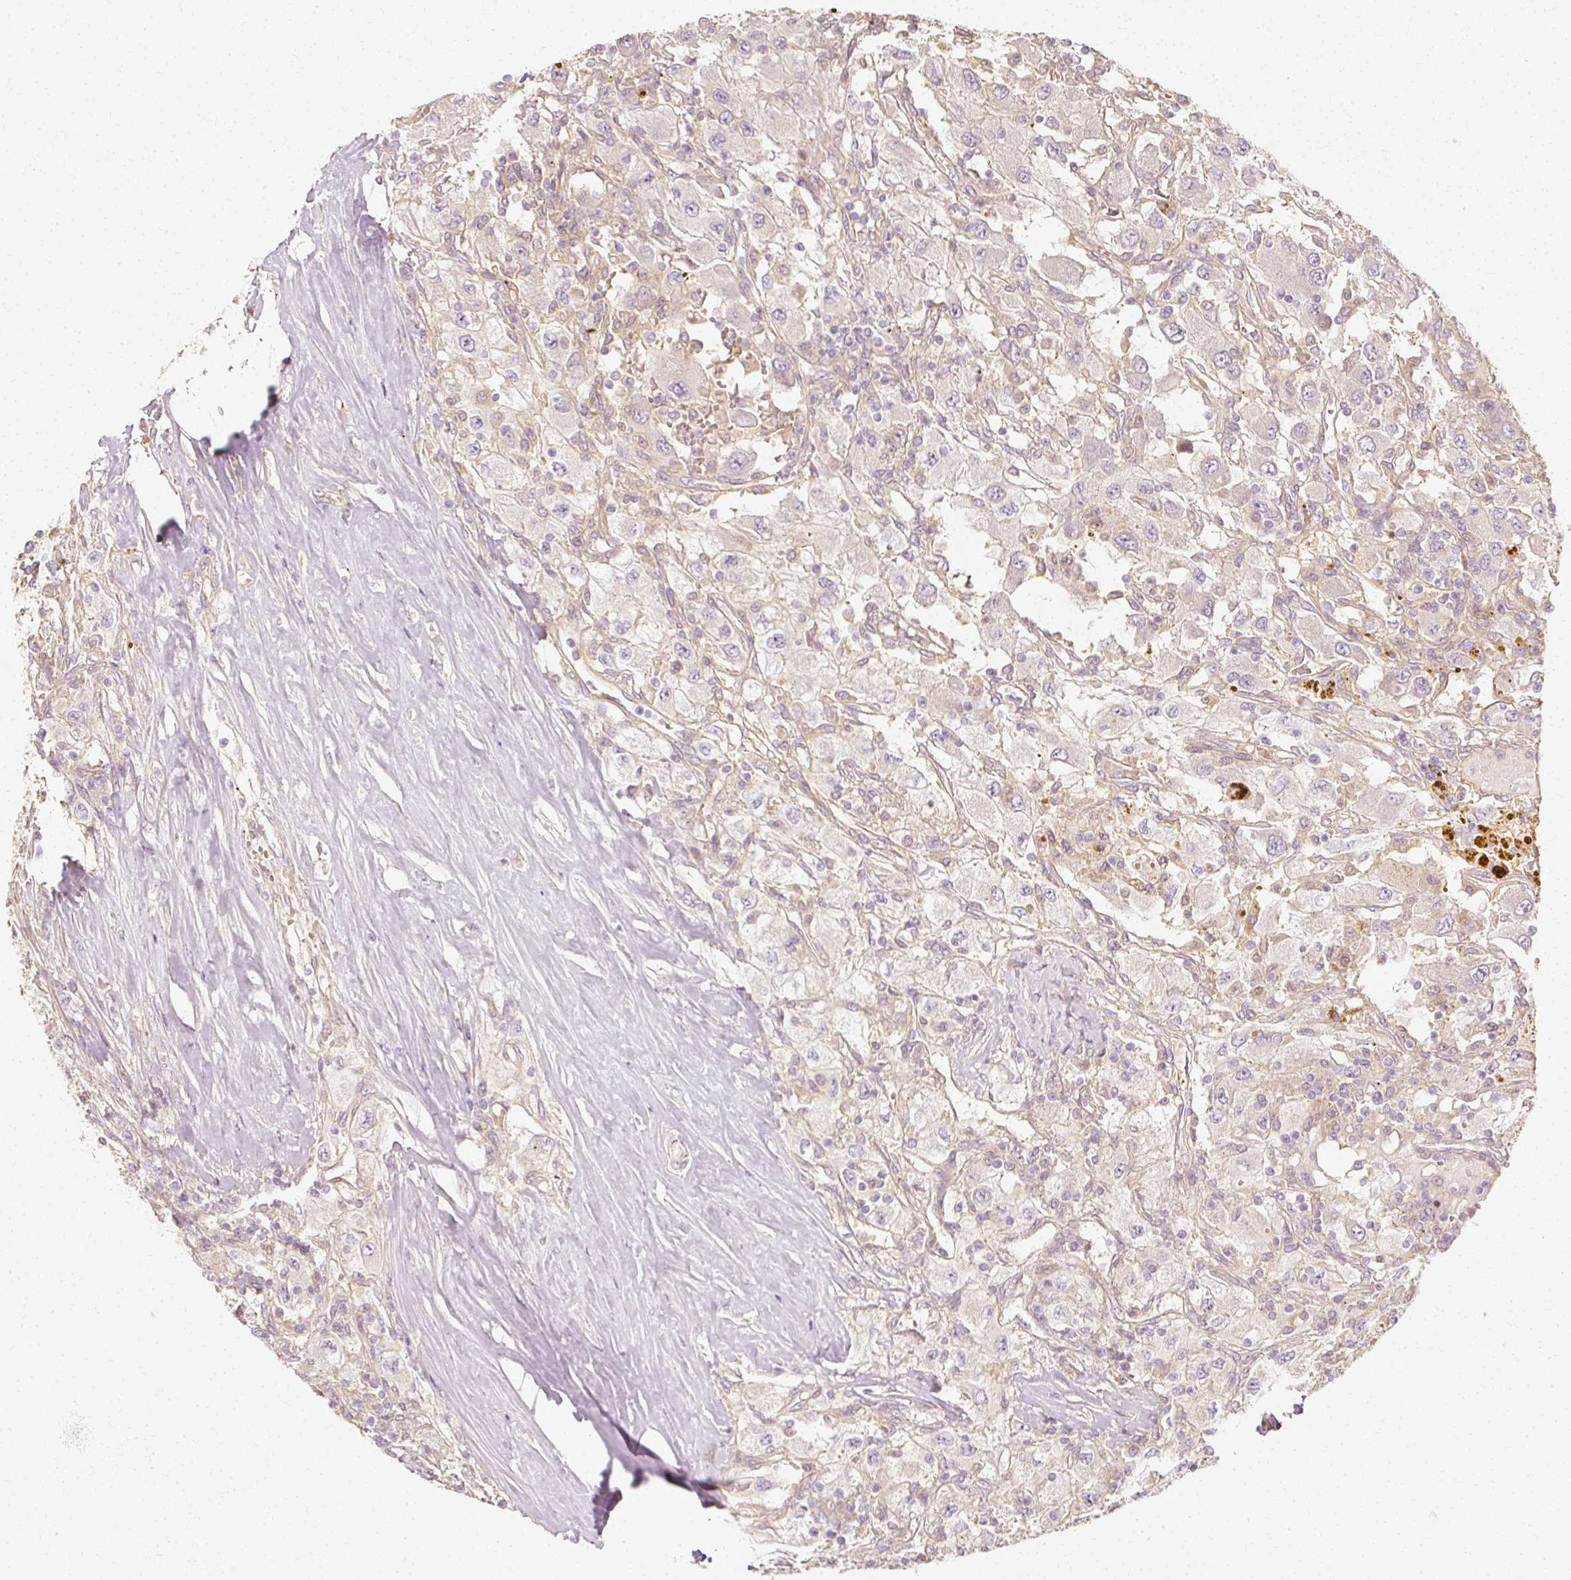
{"staining": {"intensity": "negative", "quantity": "none", "location": "none"}, "tissue": "renal cancer", "cell_type": "Tumor cells", "image_type": "cancer", "snomed": [{"axis": "morphology", "description": "Adenocarcinoma, NOS"}, {"axis": "topography", "description": "Kidney"}], "caption": "This histopathology image is of renal cancer (adenocarcinoma) stained with immunohistochemistry (IHC) to label a protein in brown with the nuclei are counter-stained blue. There is no staining in tumor cells.", "gene": "GNAQ", "patient": {"sex": "female", "age": 67}}